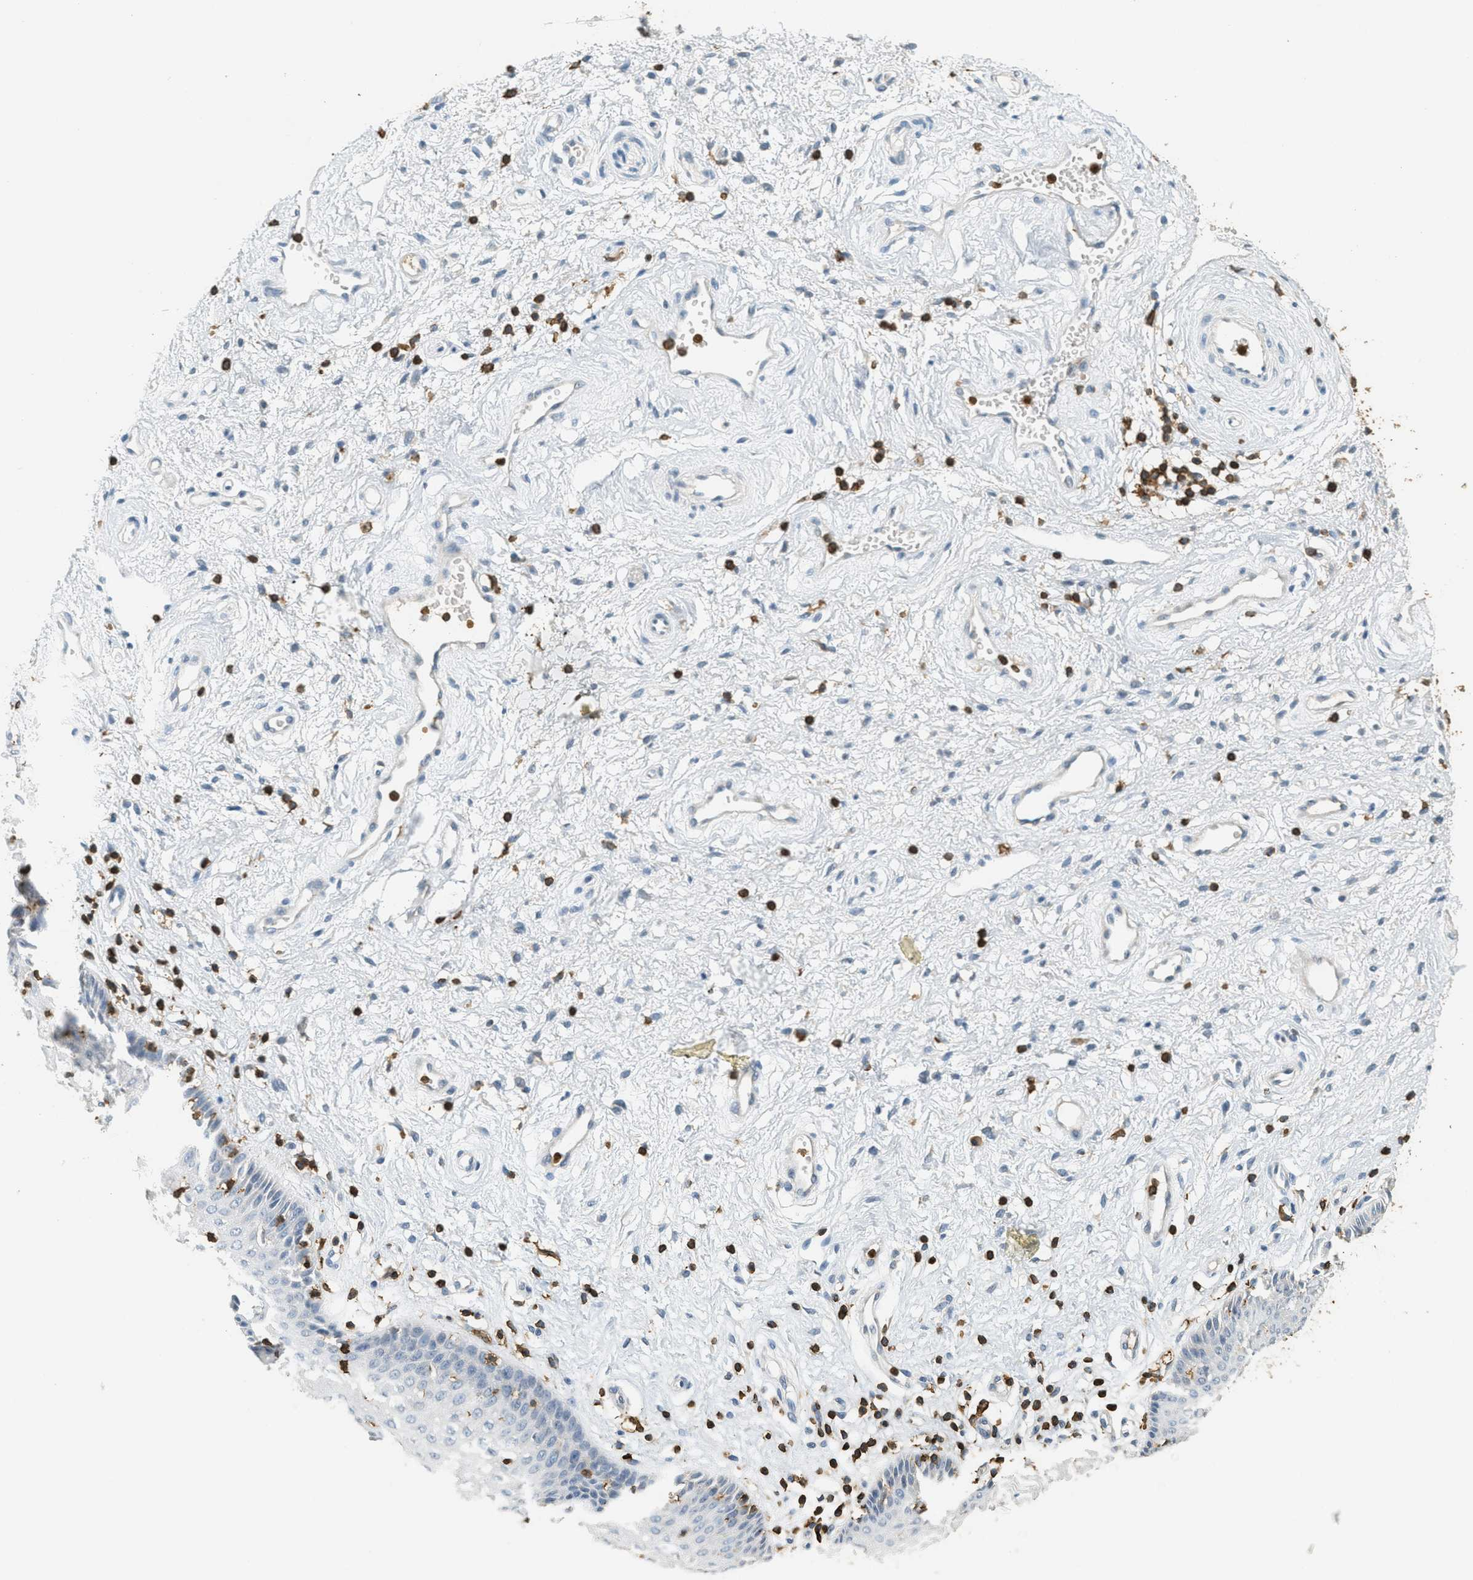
{"staining": {"intensity": "moderate", "quantity": "<25%", "location": "cytoplasmic/membranous"}, "tissue": "vagina", "cell_type": "Squamous epithelial cells", "image_type": "normal", "snomed": [{"axis": "morphology", "description": "Normal tissue, NOS"}, {"axis": "topography", "description": "Vagina"}], "caption": "Protein staining of normal vagina exhibits moderate cytoplasmic/membranous staining in approximately <25% of squamous epithelial cells. The staining is performed using DAB (3,3'-diaminobenzidine) brown chromogen to label protein expression. The nuclei are counter-stained blue using hematoxylin.", "gene": "LSP1", "patient": {"sex": "female", "age": 34}}